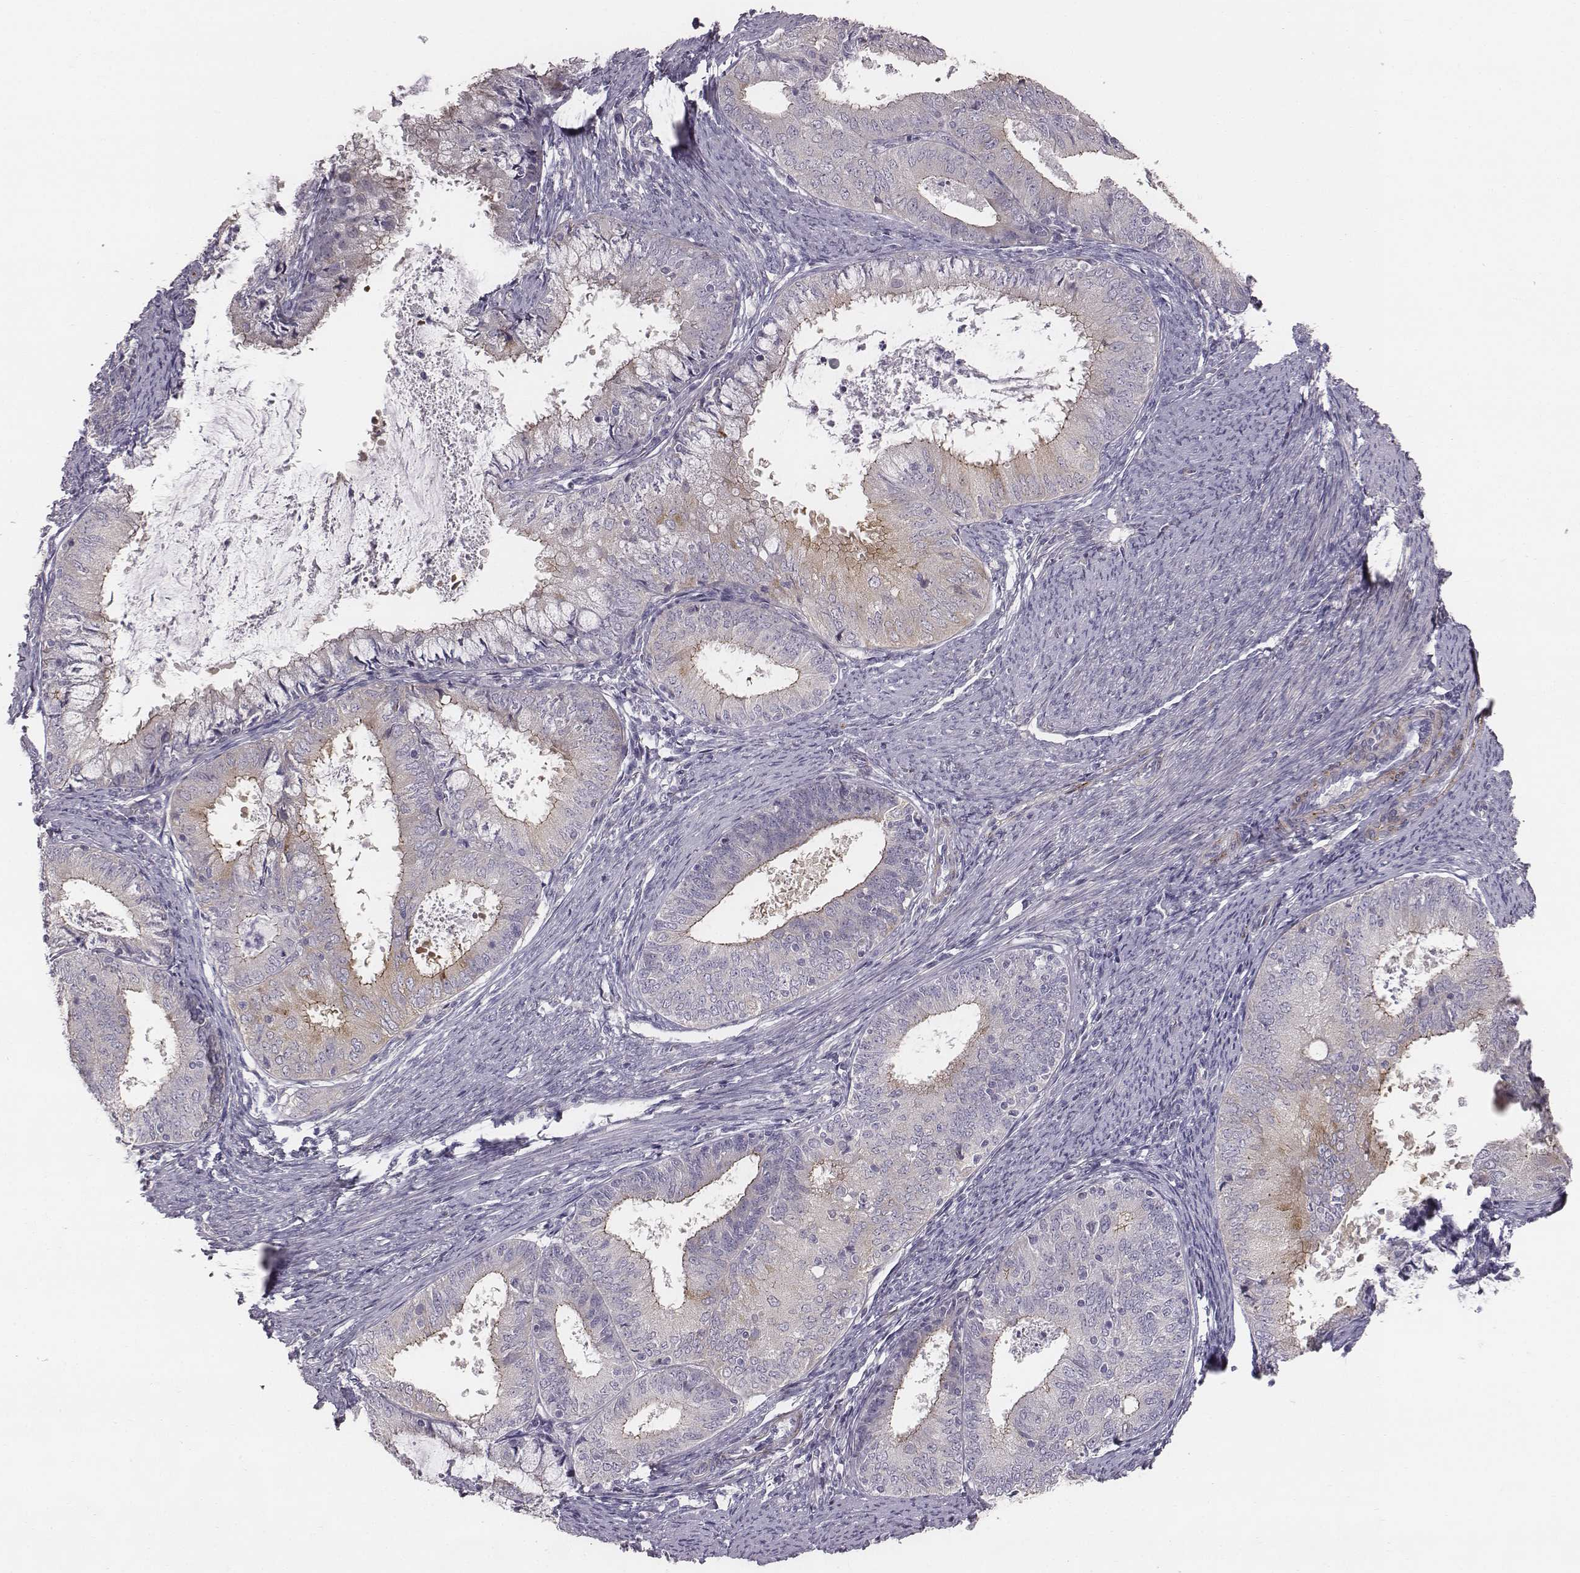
{"staining": {"intensity": "moderate", "quantity": "<25%", "location": "cytoplasmic/membranous"}, "tissue": "endometrial cancer", "cell_type": "Tumor cells", "image_type": "cancer", "snomed": [{"axis": "morphology", "description": "Adenocarcinoma, NOS"}, {"axis": "topography", "description": "Endometrium"}], "caption": "This is an image of IHC staining of endometrial adenocarcinoma, which shows moderate expression in the cytoplasmic/membranous of tumor cells.", "gene": "PRKCZ", "patient": {"sex": "female", "age": 57}}